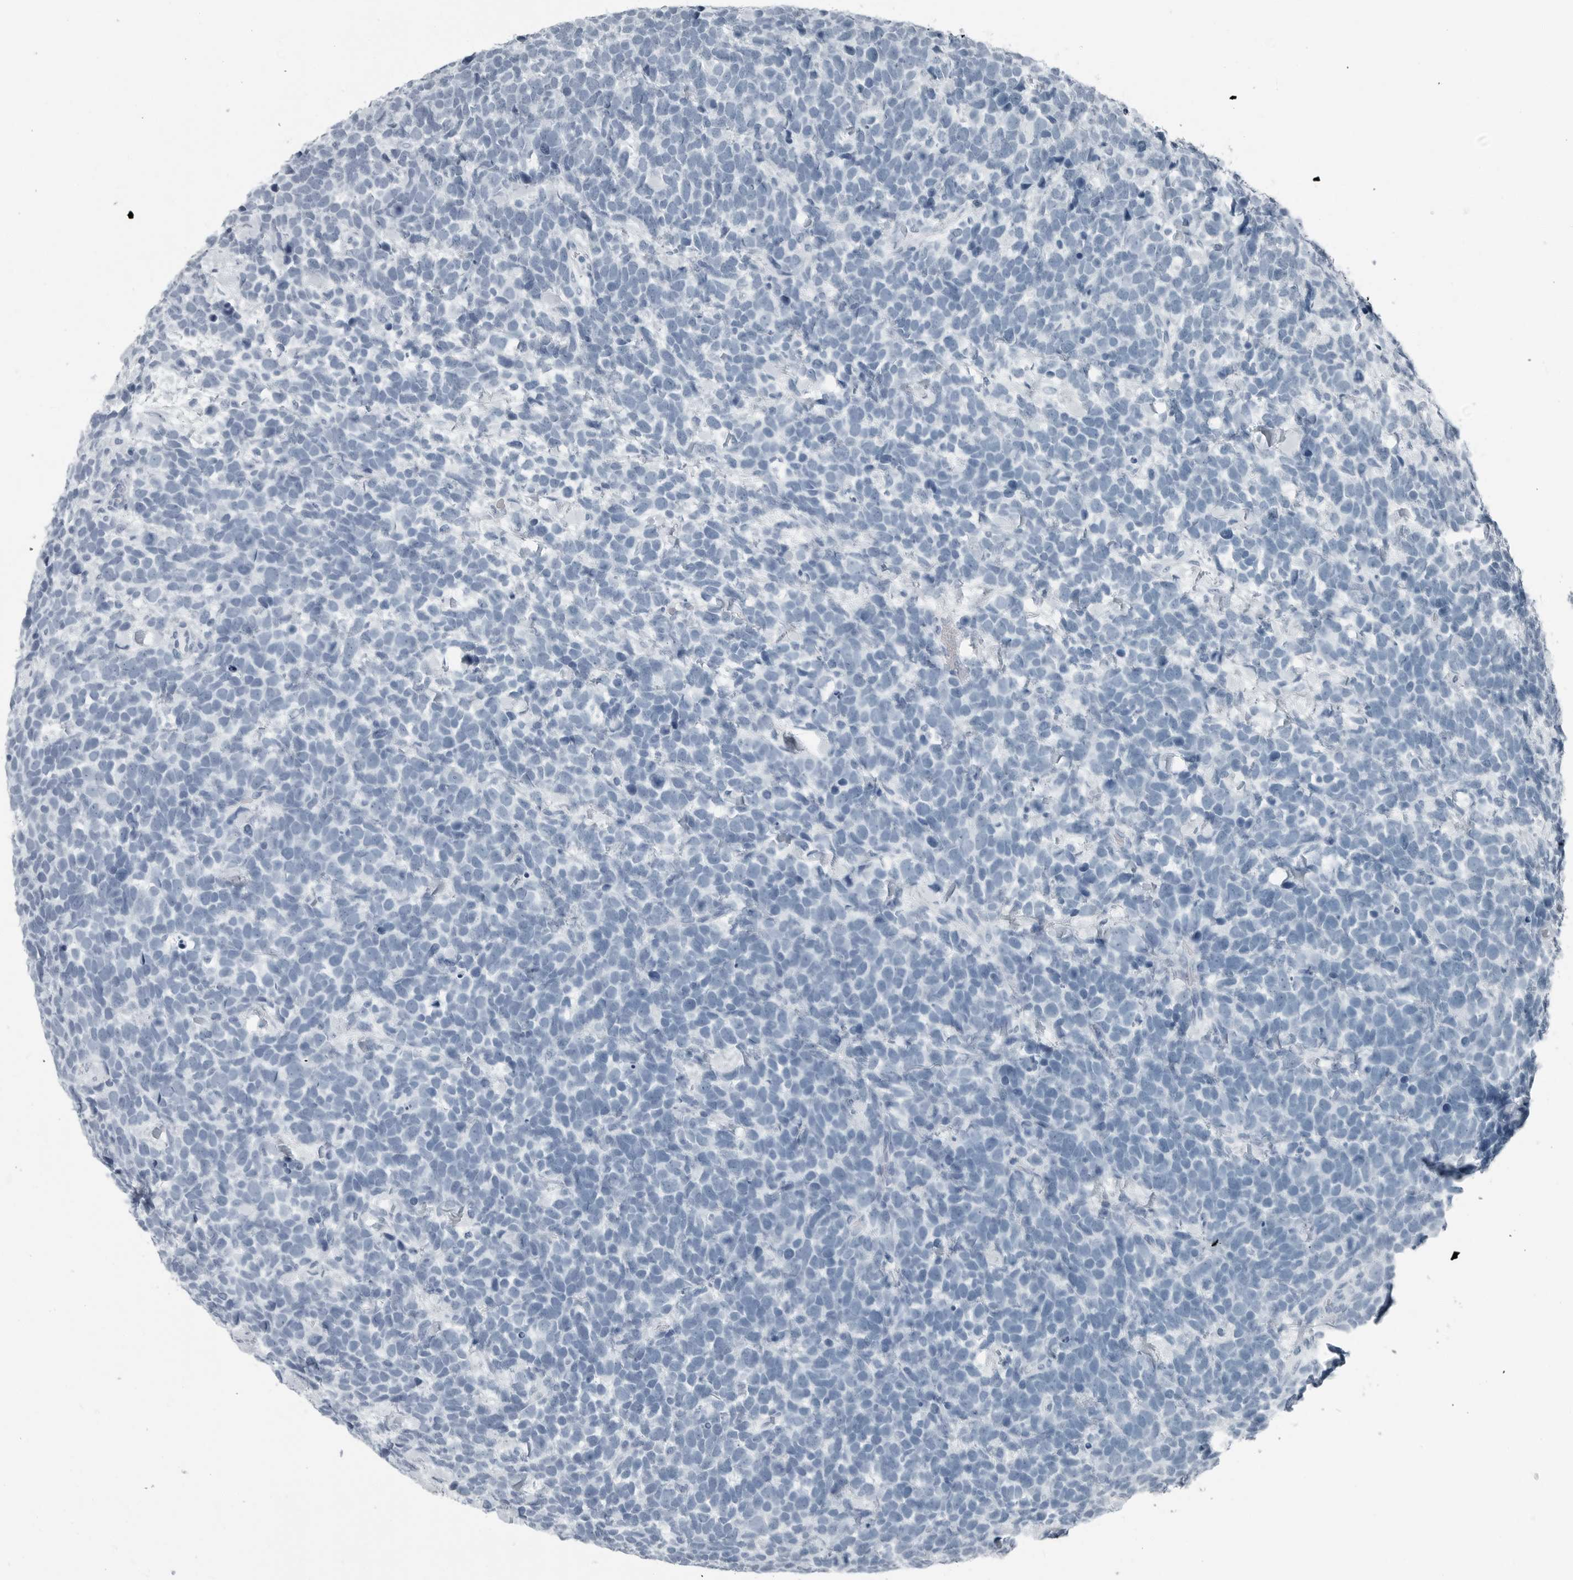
{"staining": {"intensity": "negative", "quantity": "none", "location": "none"}, "tissue": "urothelial cancer", "cell_type": "Tumor cells", "image_type": "cancer", "snomed": [{"axis": "morphology", "description": "Urothelial carcinoma, High grade"}, {"axis": "topography", "description": "Urinary bladder"}], "caption": "Tumor cells are negative for brown protein staining in urothelial cancer.", "gene": "FABP6", "patient": {"sex": "female", "age": 82}}